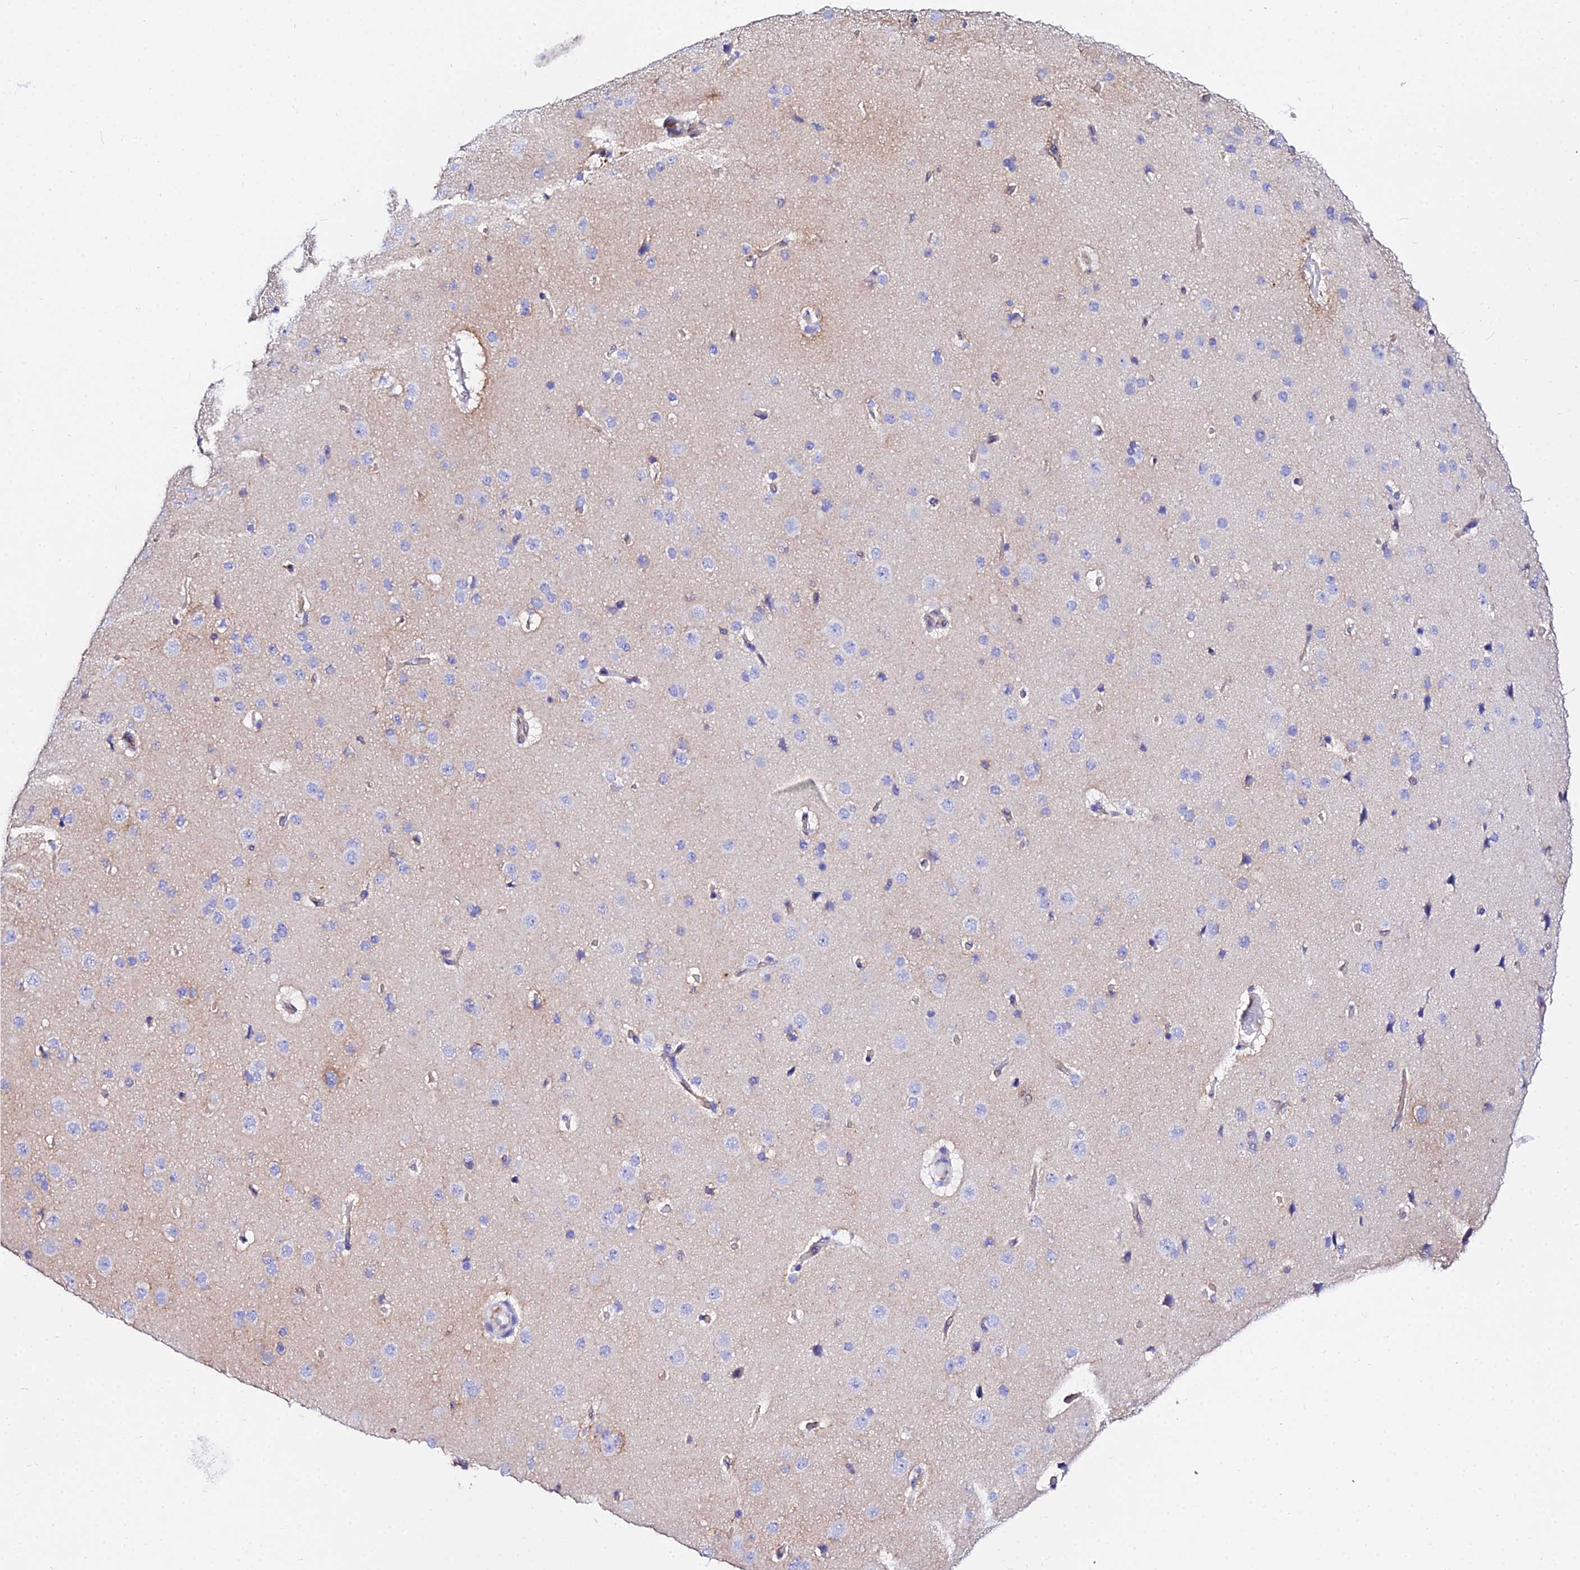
{"staining": {"intensity": "moderate", "quantity": "<25%", "location": "cytoplasmic/membranous"}, "tissue": "cerebral cortex", "cell_type": "Endothelial cells", "image_type": "normal", "snomed": [{"axis": "morphology", "description": "Normal tissue, NOS"}, {"axis": "topography", "description": "Cerebral cortex"}], "caption": "High-power microscopy captured an immunohistochemistry (IHC) micrograph of benign cerebral cortex, revealing moderate cytoplasmic/membranous positivity in approximately <25% of endothelial cells.", "gene": "DAW1", "patient": {"sex": "male", "age": 62}}